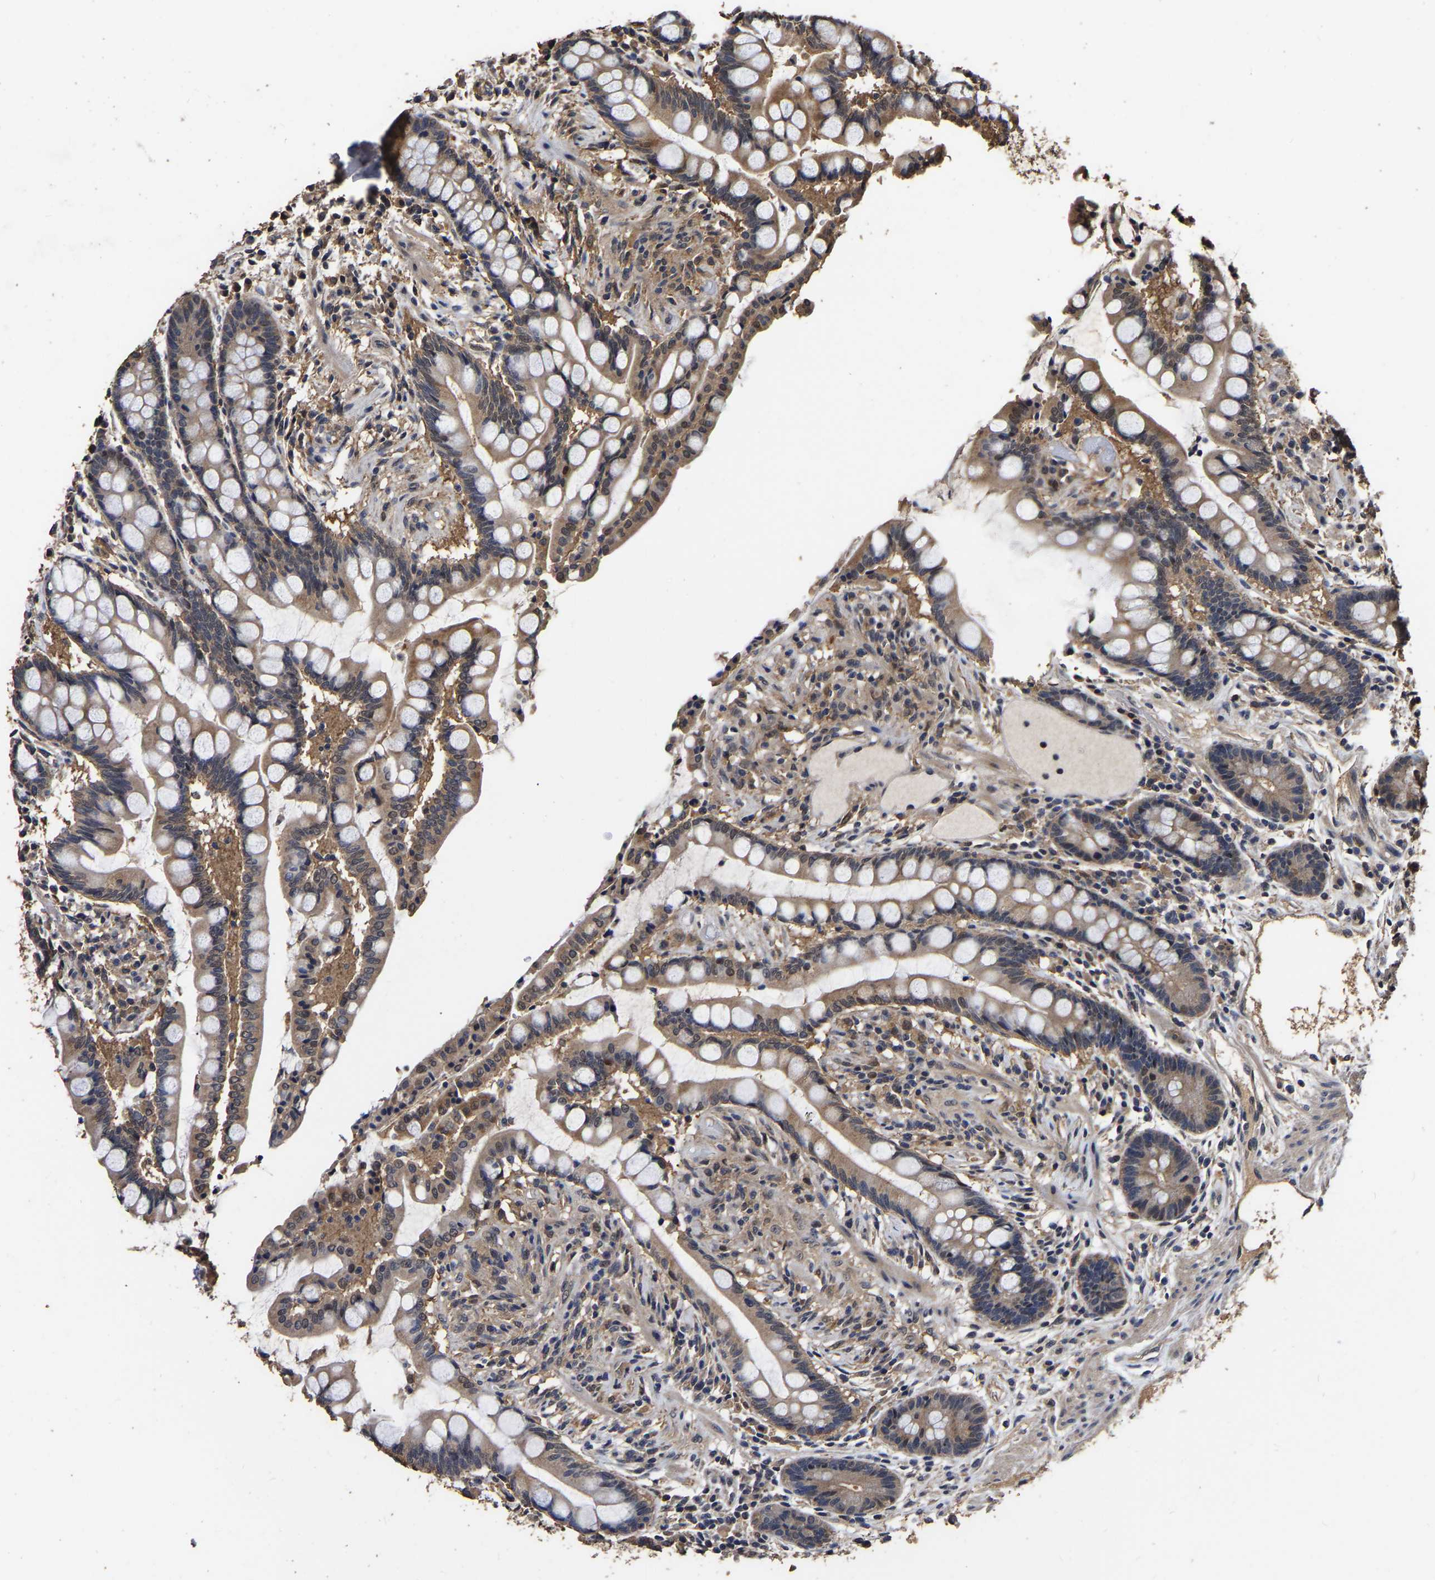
{"staining": {"intensity": "moderate", "quantity": ">75%", "location": "cytoplasmic/membranous"}, "tissue": "colon", "cell_type": "Endothelial cells", "image_type": "normal", "snomed": [{"axis": "morphology", "description": "Normal tissue, NOS"}, {"axis": "topography", "description": "Colon"}], "caption": "An IHC photomicrograph of unremarkable tissue is shown. Protein staining in brown highlights moderate cytoplasmic/membranous positivity in colon within endothelial cells.", "gene": "STK32C", "patient": {"sex": "male", "age": 73}}